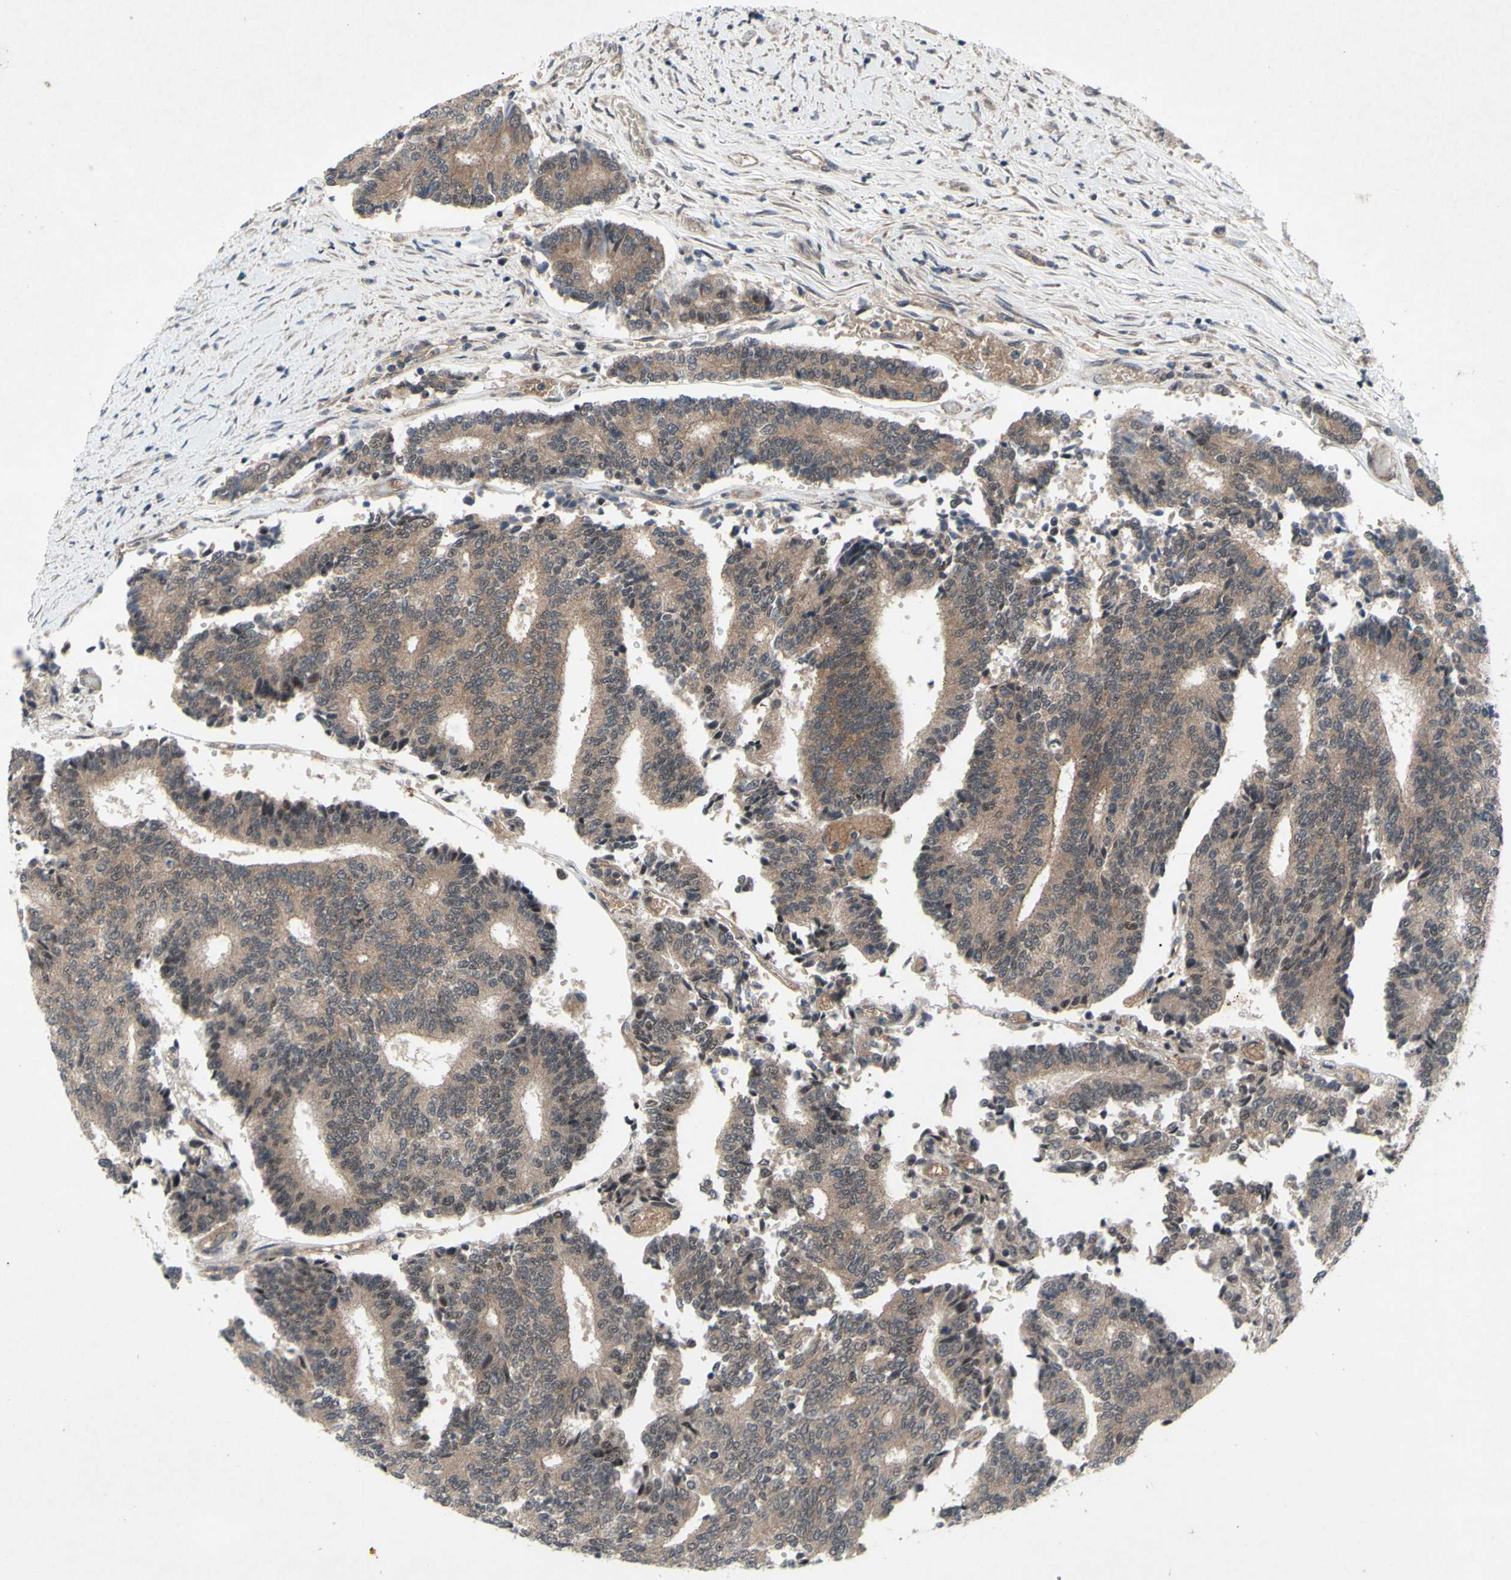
{"staining": {"intensity": "weak", "quantity": "25%-75%", "location": "cytoplasmic/membranous"}, "tissue": "prostate cancer", "cell_type": "Tumor cells", "image_type": "cancer", "snomed": [{"axis": "morphology", "description": "Normal tissue, NOS"}, {"axis": "morphology", "description": "Adenocarcinoma, High grade"}, {"axis": "topography", "description": "Prostate"}, {"axis": "topography", "description": "Seminal veicle"}], "caption": "IHC staining of high-grade adenocarcinoma (prostate), which shows low levels of weak cytoplasmic/membranous expression in about 25%-75% of tumor cells indicating weak cytoplasmic/membranous protein positivity. The staining was performed using DAB (3,3'-diaminobenzidine) (brown) for protein detection and nuclei were counterstained in hematoxylin (blue).", "gene": "TRDMT1", "patient": {"sex": "male", "age": 55}}